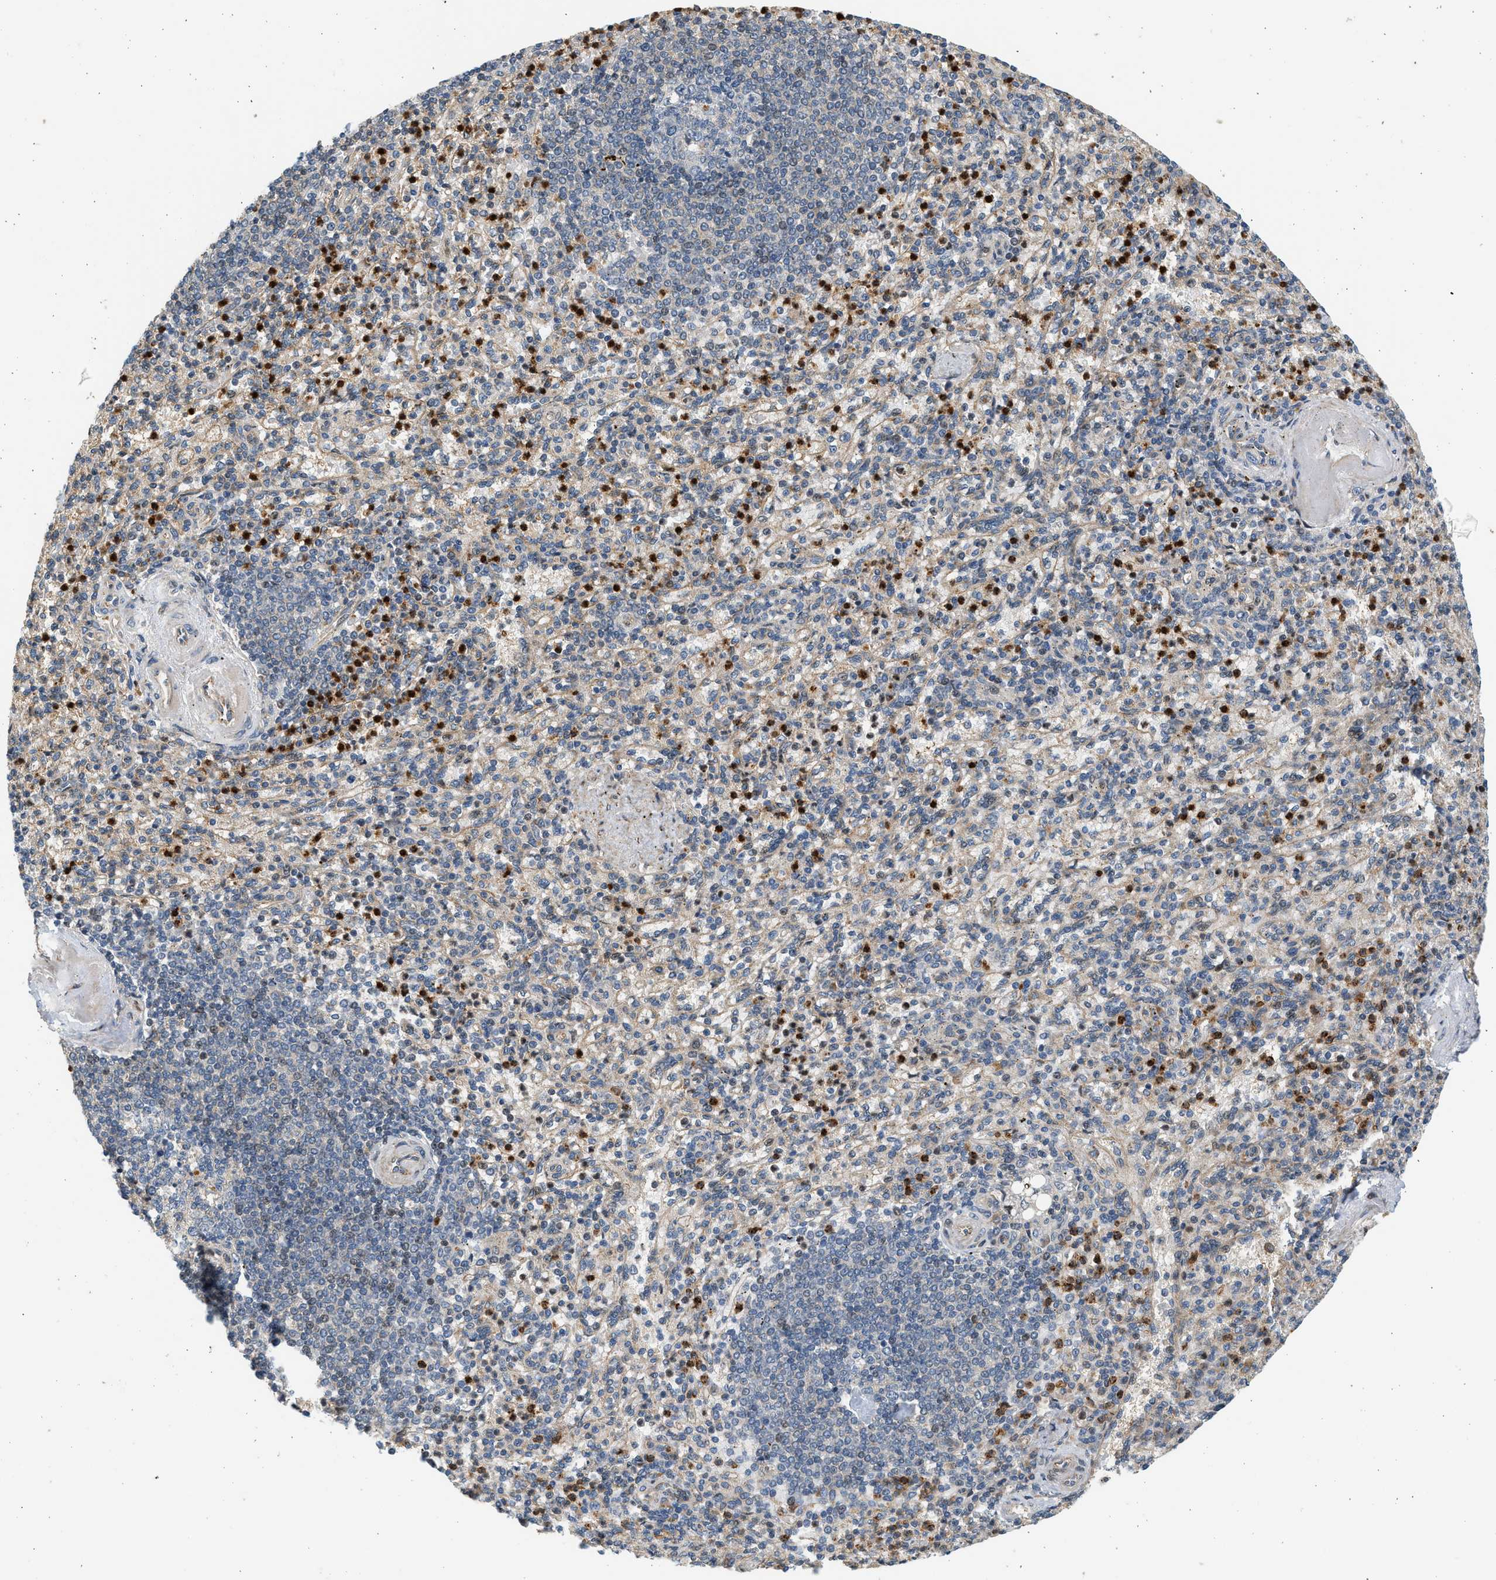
{"staining": {"intensity": "moderate", "quantity": "25%-75%", "location": "cytoplasmic/membranous"}, "tissue": "spleen", "cell_type": "Cells in red pulp", "image_type": "normal", "snomed": [{"axis": "morphology", "description": "Normal tissue, NOS"}, {"axis": "topography", "description": "Spleen"}], "caption": "Protein positivity by immunohistochemistry (IHC) displays moderate cytoplasmic/membranous positivity in approximately 25%-75% of cells in red pulp in benign spleen.", "gene": "NRSN2", "patient": {"sex": "female", "age": 74}}